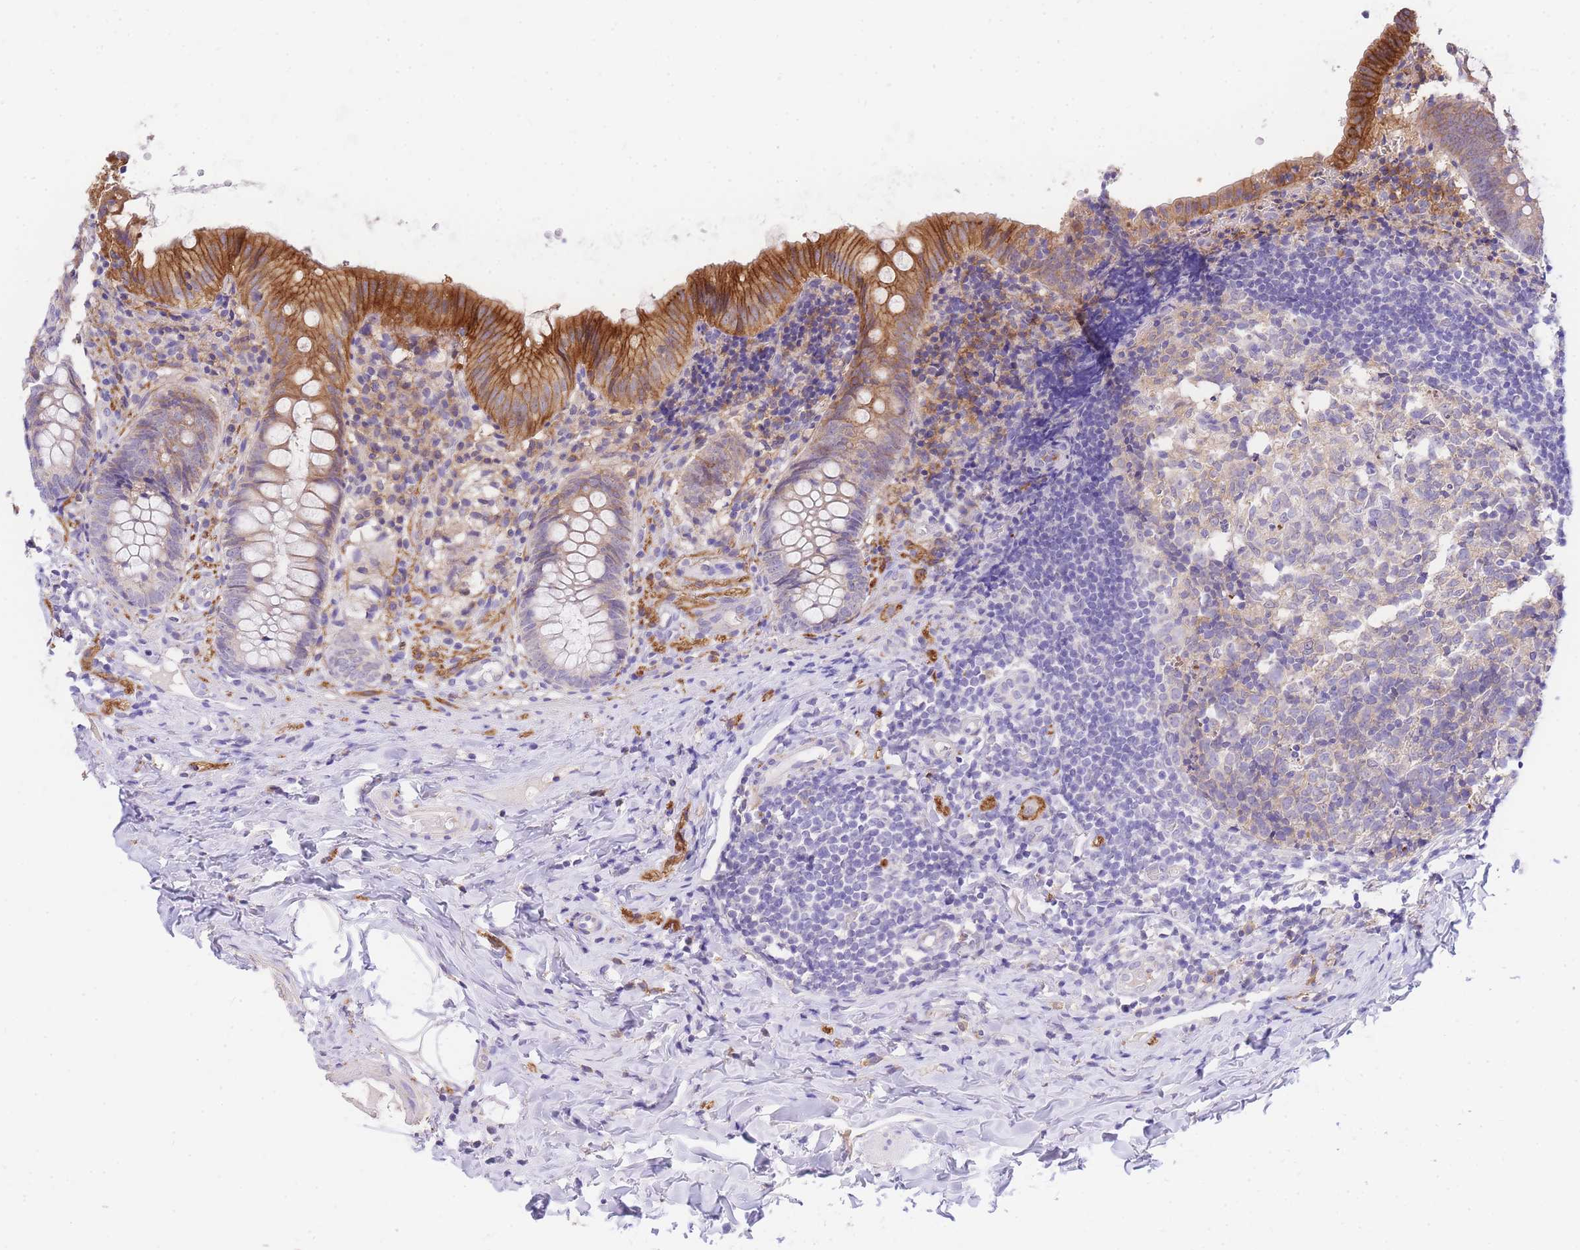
{"staining": {"intensity": "strong", "quantity": "25%-75%", "location": "cytoplasmic/membranous"}, "tissue": "appendix", "cell_type": "Glandular cells", "image_type": "normal", "snomed": [{"axis": "morphology", "description": "Normal tissue, NOS"}, {"axis": "topography", "description": "Appendix"}], "caption": "Immunohistochemistry (DAB) staining of unremarkable human appendix exhibits strong cytoplasmic/membranous protein positivity in about 25%-75% of glandular cells. The staining was performed using DAB to visualize the protein expression in brown, while the nuclei were stained in blue with hematoxylin (Magnification: 20x).", "gene": "C2orf88", "patient": {"sex": "male", "age": 8}}